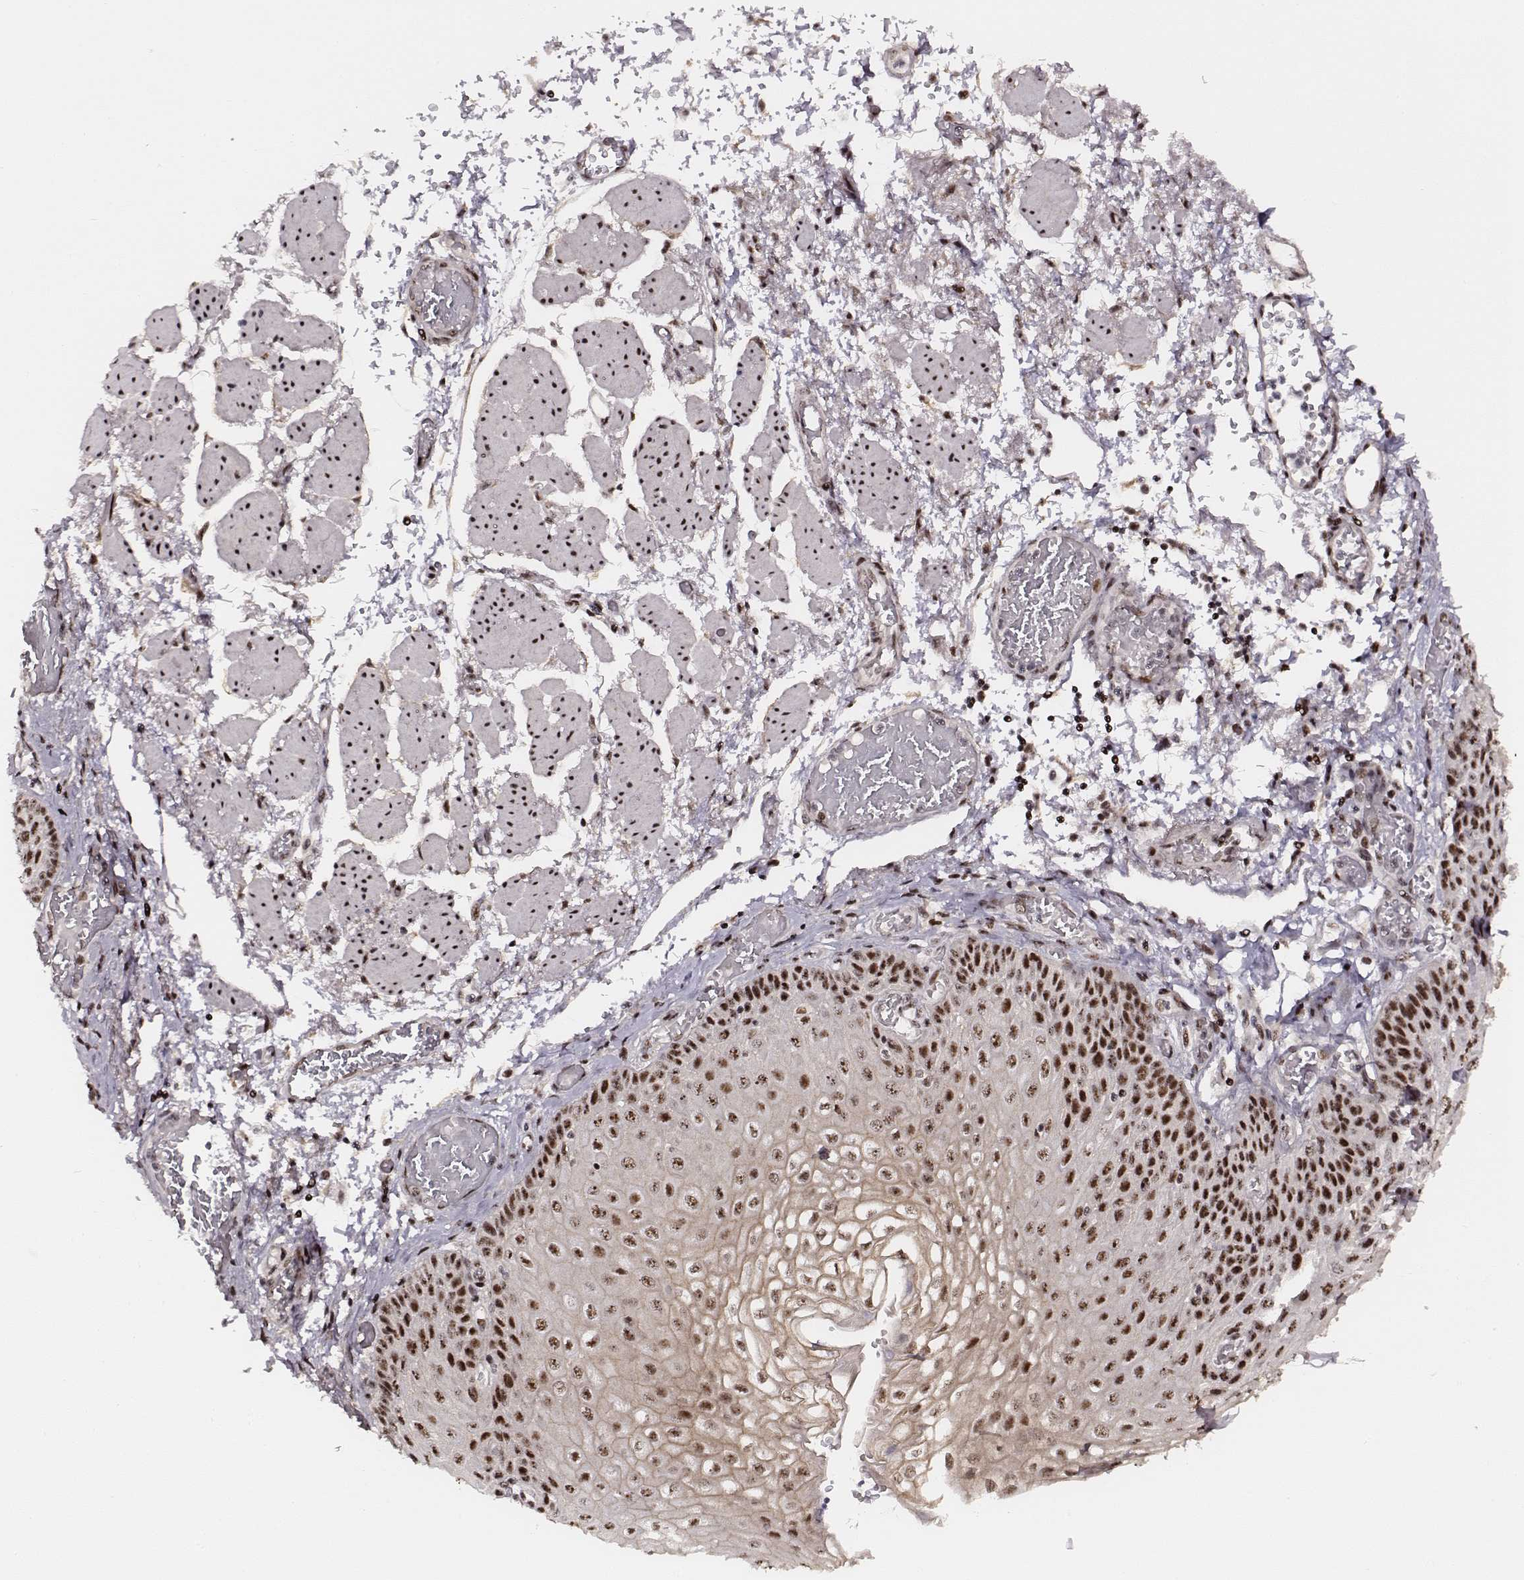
{"staining": {"intensity": "strong", "quantity": ">75%", "location": "nuclear"}, "tissue": "esophagus", "cell_type": "Squamous epithelial cells", "image_type": "normal", "snomed": [{"axis": "morphology", "description": "Normal tissue, NOS"}, {"axis": "morphology", "description": "Adenocarcinoma, NOS"}, {"axis": "topography", "description": "Esophagus"}], "caption": "IHC of benign esophagus demonstrates high levels of strong nuclear expression in about >75% of squamous epithelial cells. The staining is performed using DAB brown chromogen to label protein expression. The nuclei are counter-stained blue using hematoxylin.", "gene": "PPARA", "patient": {"sex": "male", "age": 81}}